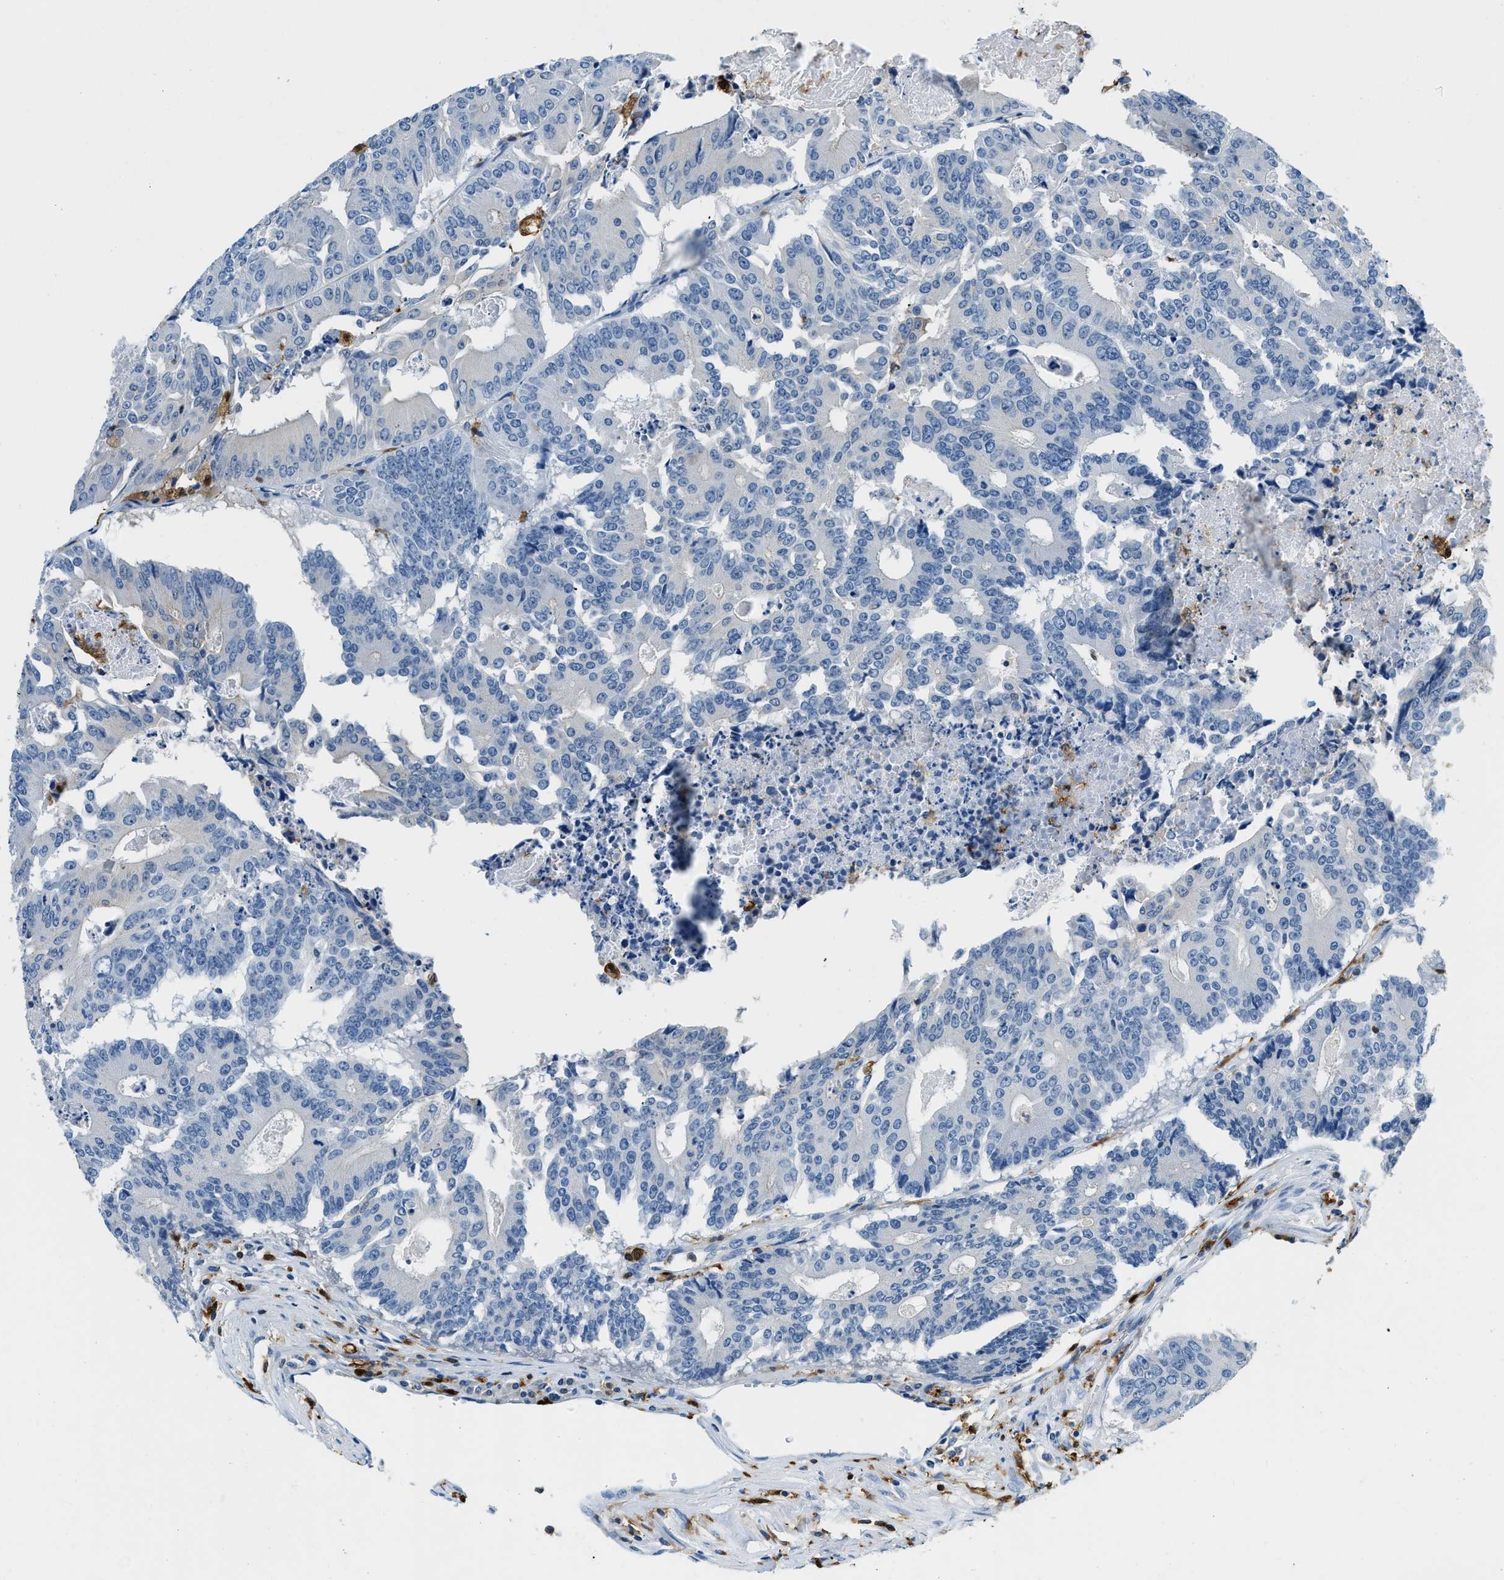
{"staining": {"intensity": "negative", "quantity": "none", "location": "none"}, "tissue": "colorectal cancer", "cell_type": "Tumor cells", "image_type": "cancer", "snomed": [{"axis": "morphology", "description": "Adenocarcinoma, NOS"}, {"axis": "topography", "description": "Colon"}], "caption": "Immunohistochemistry image of neoplastic tissue: colorectal cancer stained with DAB (3,3'-diaminobenzidine) exhibits no significant protein expression in tumor cells.", "gene": "CAPG", "patient": {"sex": "male", "age": 87}}